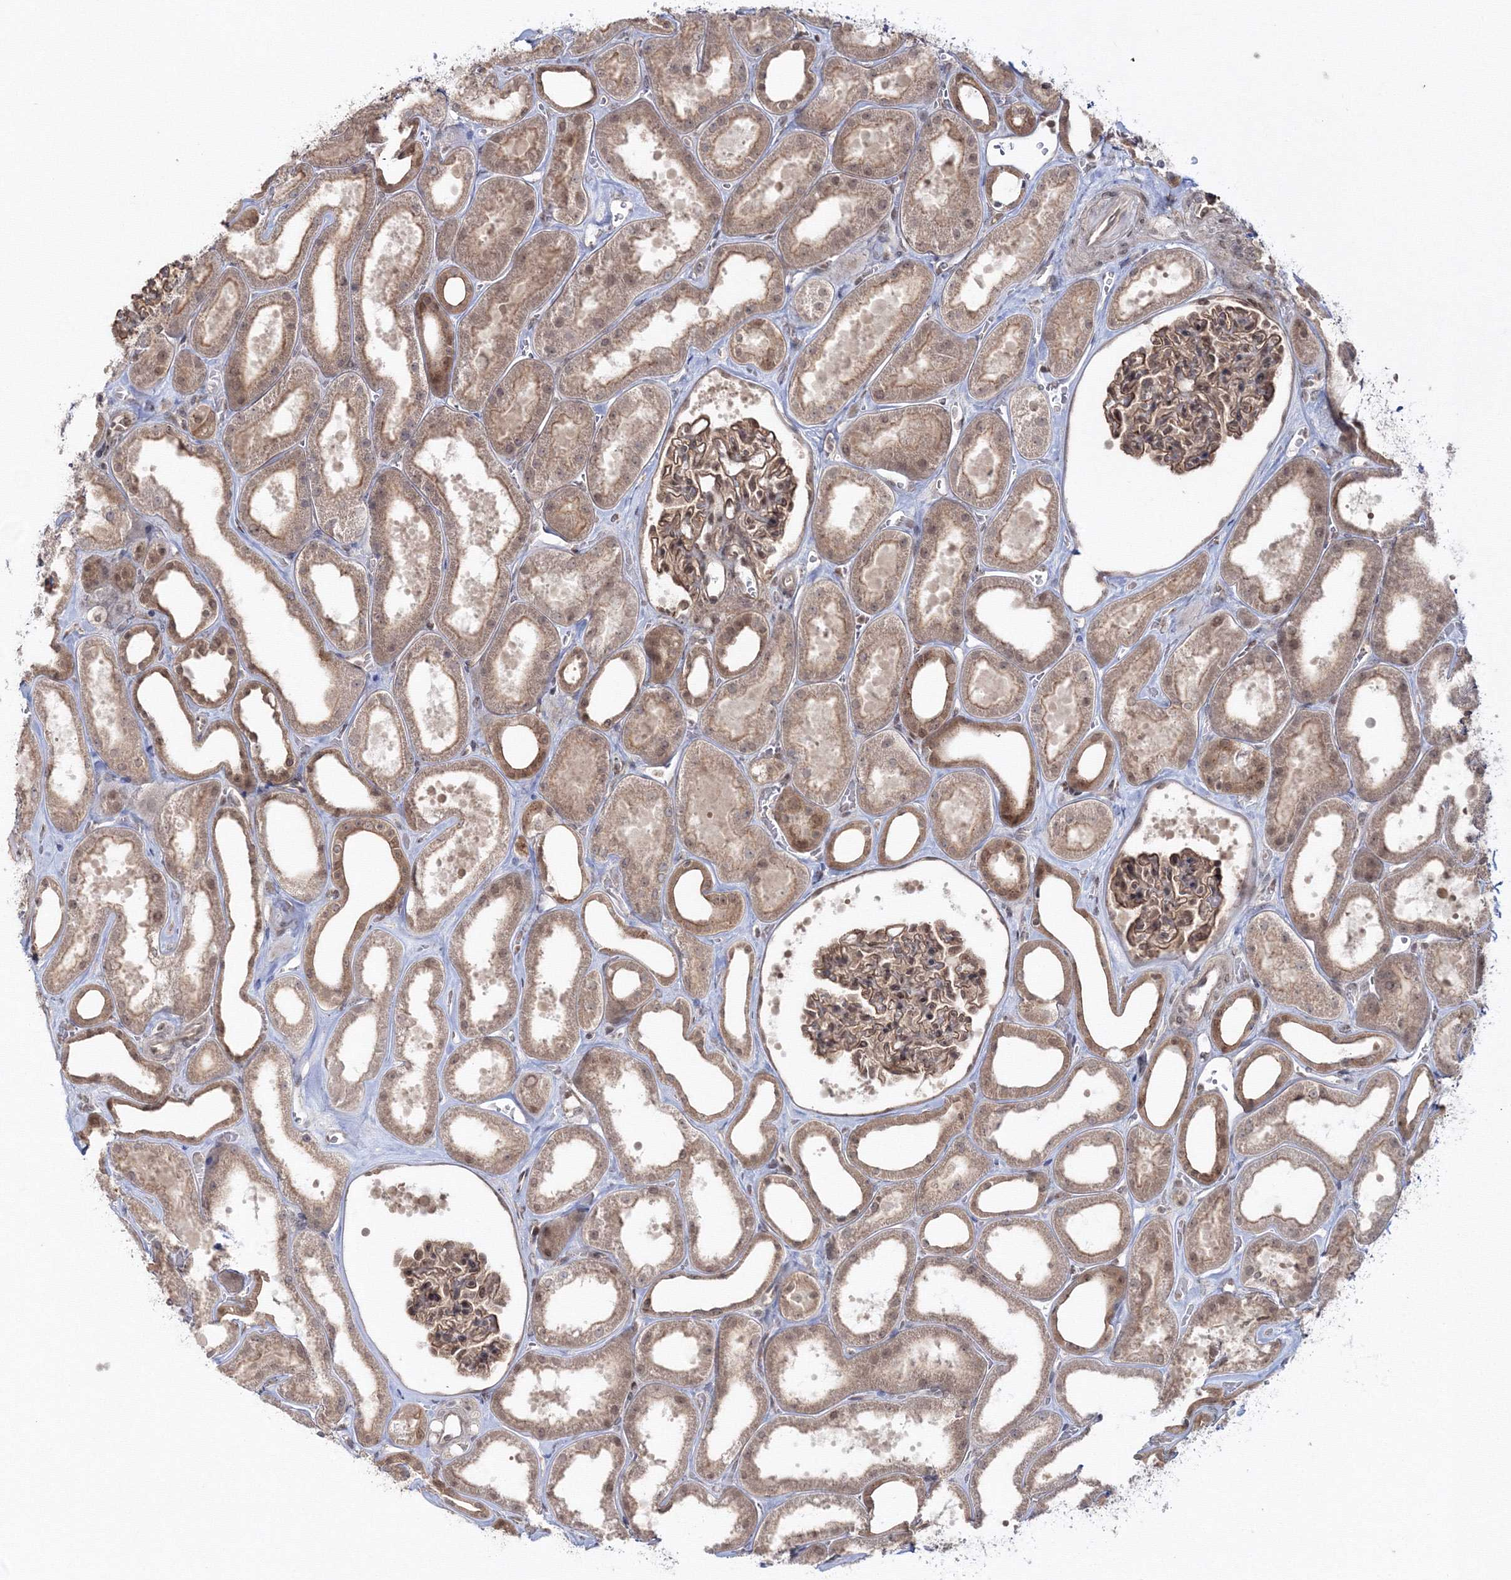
{"staining": {"intensity": "moderate", "quantity": ">75%", "location": "cytoplasmic/membranous,nuclear"}, "tissue": "kidney", "cell_type": "Cells in glomeruli", "image_type": "normal", "snomed": [{"axis": "morphology", "description": "Normal tissue, NOS"}, {"axis": "morphology", "description": "Adenocarcinoma, NOS"}, {"axis": "topography", "description": "Kidney"}], "caption": "About >75% of cells in glomeruli in unremarkable human kidney show moderate cytoplasmic/membranous,nuclear protein positivity as visualized by brown immunohistochemical staining.", "gene": "ZFAND6", "patient": {"sex": "female", "age": 68}}